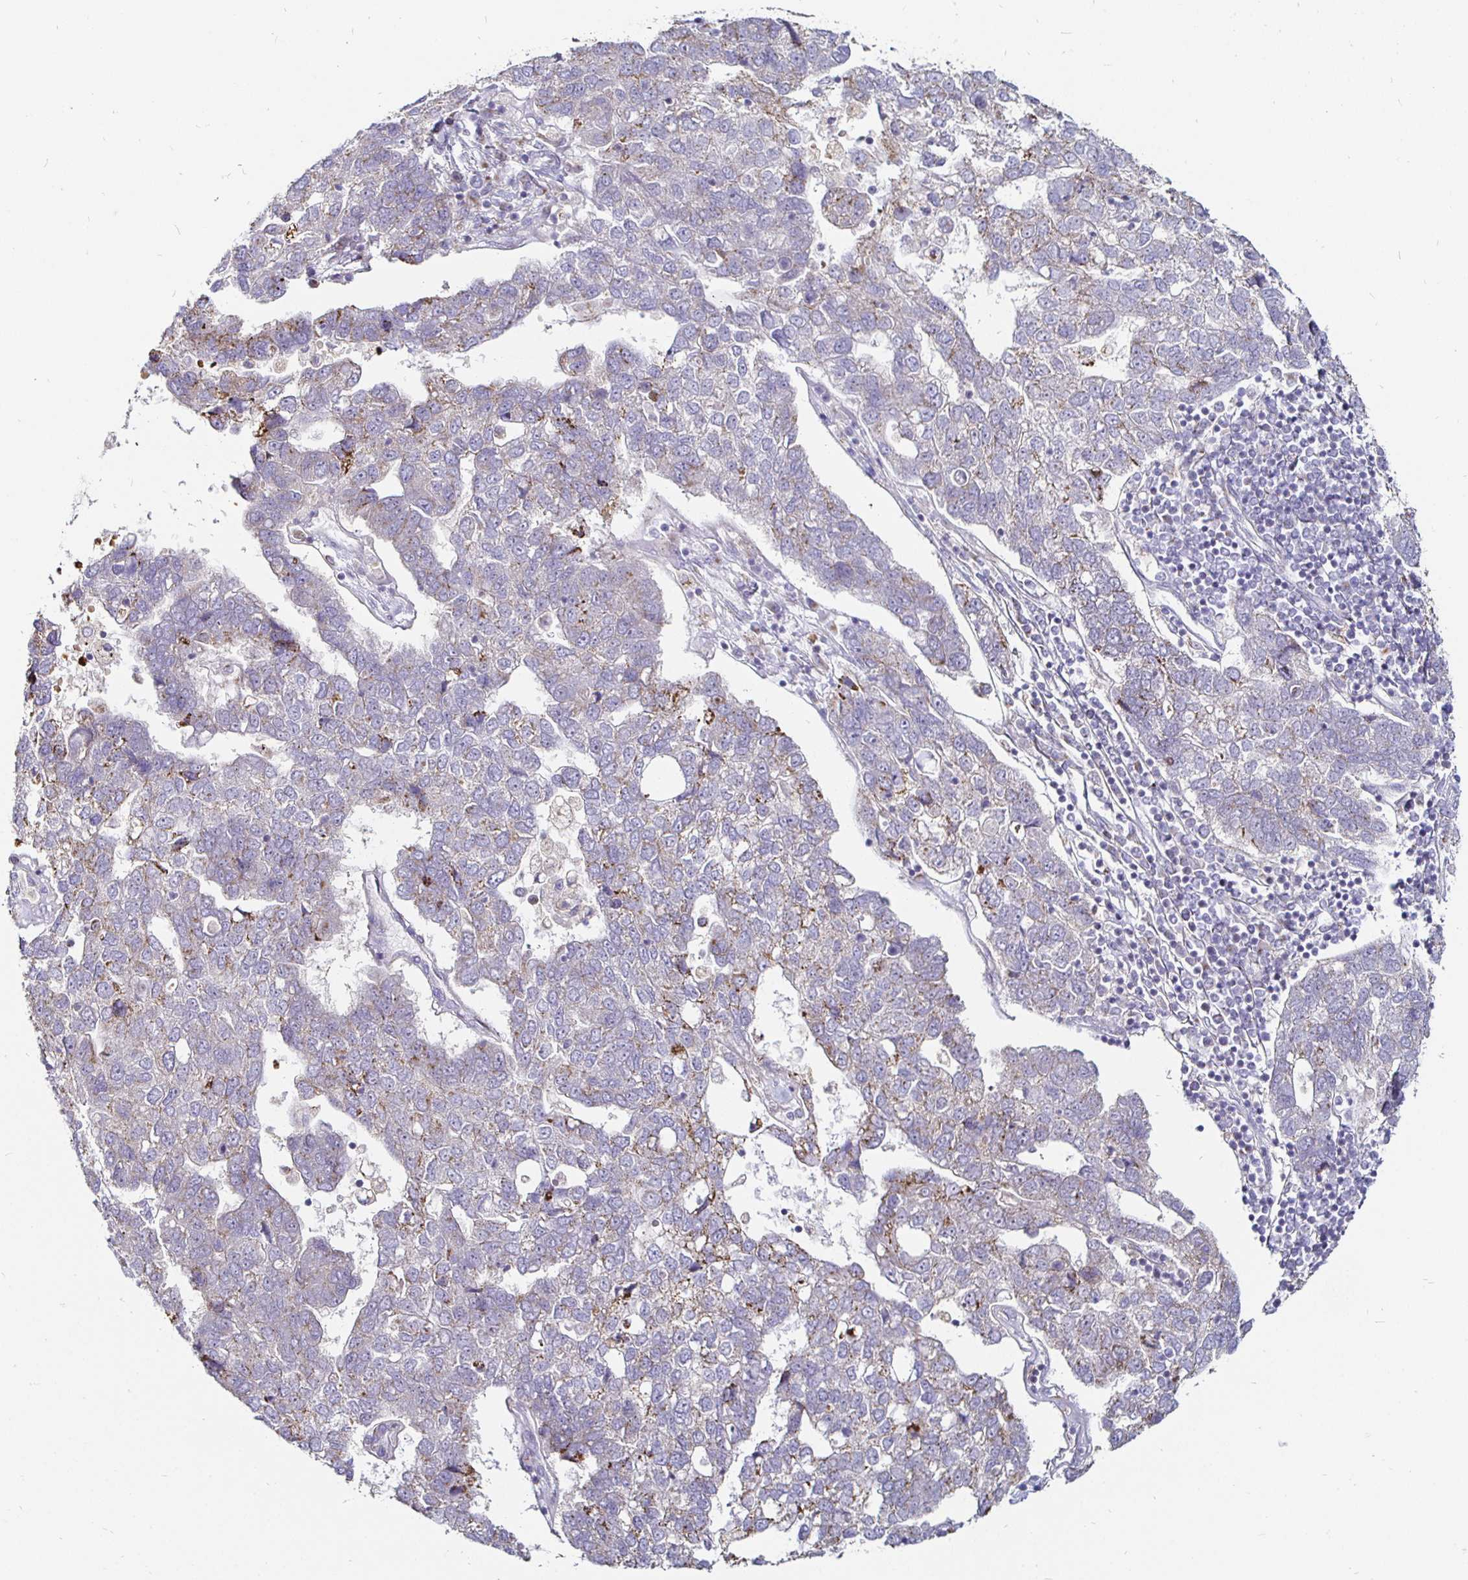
{"staining": {"intensity": "moderate", "quantity": "<25%", "location": "cytoplasmic/membranous"}, "tissue": "pancreatic cancer", "cell_type": "Tumor cells", "image_type": "cancer", "snomed": [{"axis": "morphology", "description": "Adenocarcinoma, NOS"}, {"axis": "topography", "description": "Pancreas"}], "caption": "IHC histopathology image of adenocarcinoma (pancreatic) stained for a protein (brown), which demonstrates low levels of moderate cytoplasmic/membranous staining in approximately <25% of tumor cells.", "gene": "ATG3", "patient": {"sex": "female", "age": 61}}